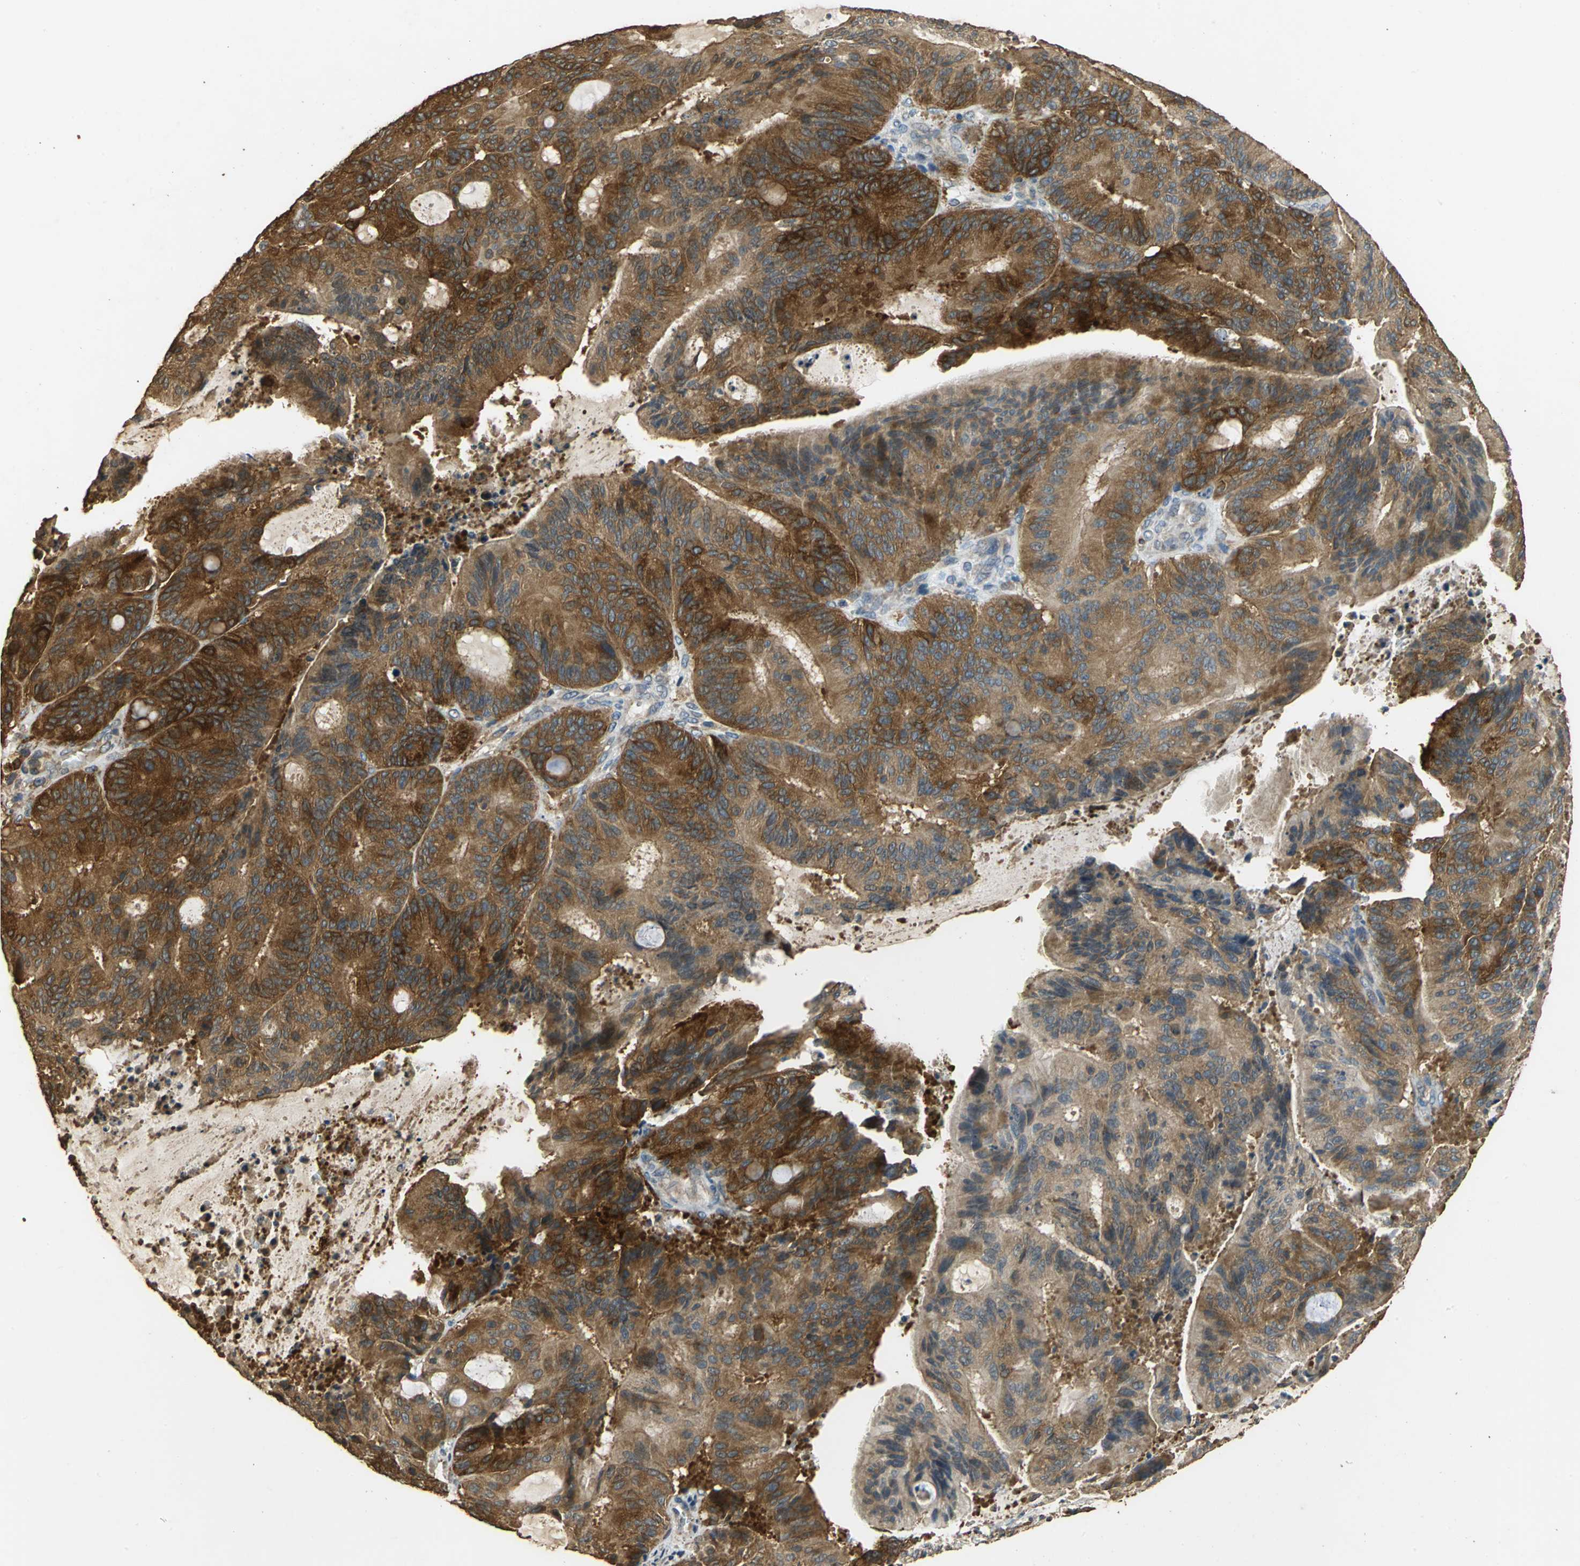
{"staining": {"intensity": "strong", "quantity": ">75%", "location": "cytoplasmic/membranous"}, "tissue": "liver cancer", "cell_type": "Tumor cells", "image_type": "cancer", "snomed": [{"axis": "morphology", "description": "Cholangiocarcinoma"}, {"axis": "topography", "description": "Liver"}], "caption": "Liver cancer (cholangiocarcinoma) stained for a protein (brown) exhibits strong cytoplasmic/membranous positive positivity in about >75% of tumor cells.", "gene": "ACSL4", "patient": {"sex": "female", "age": 73}}